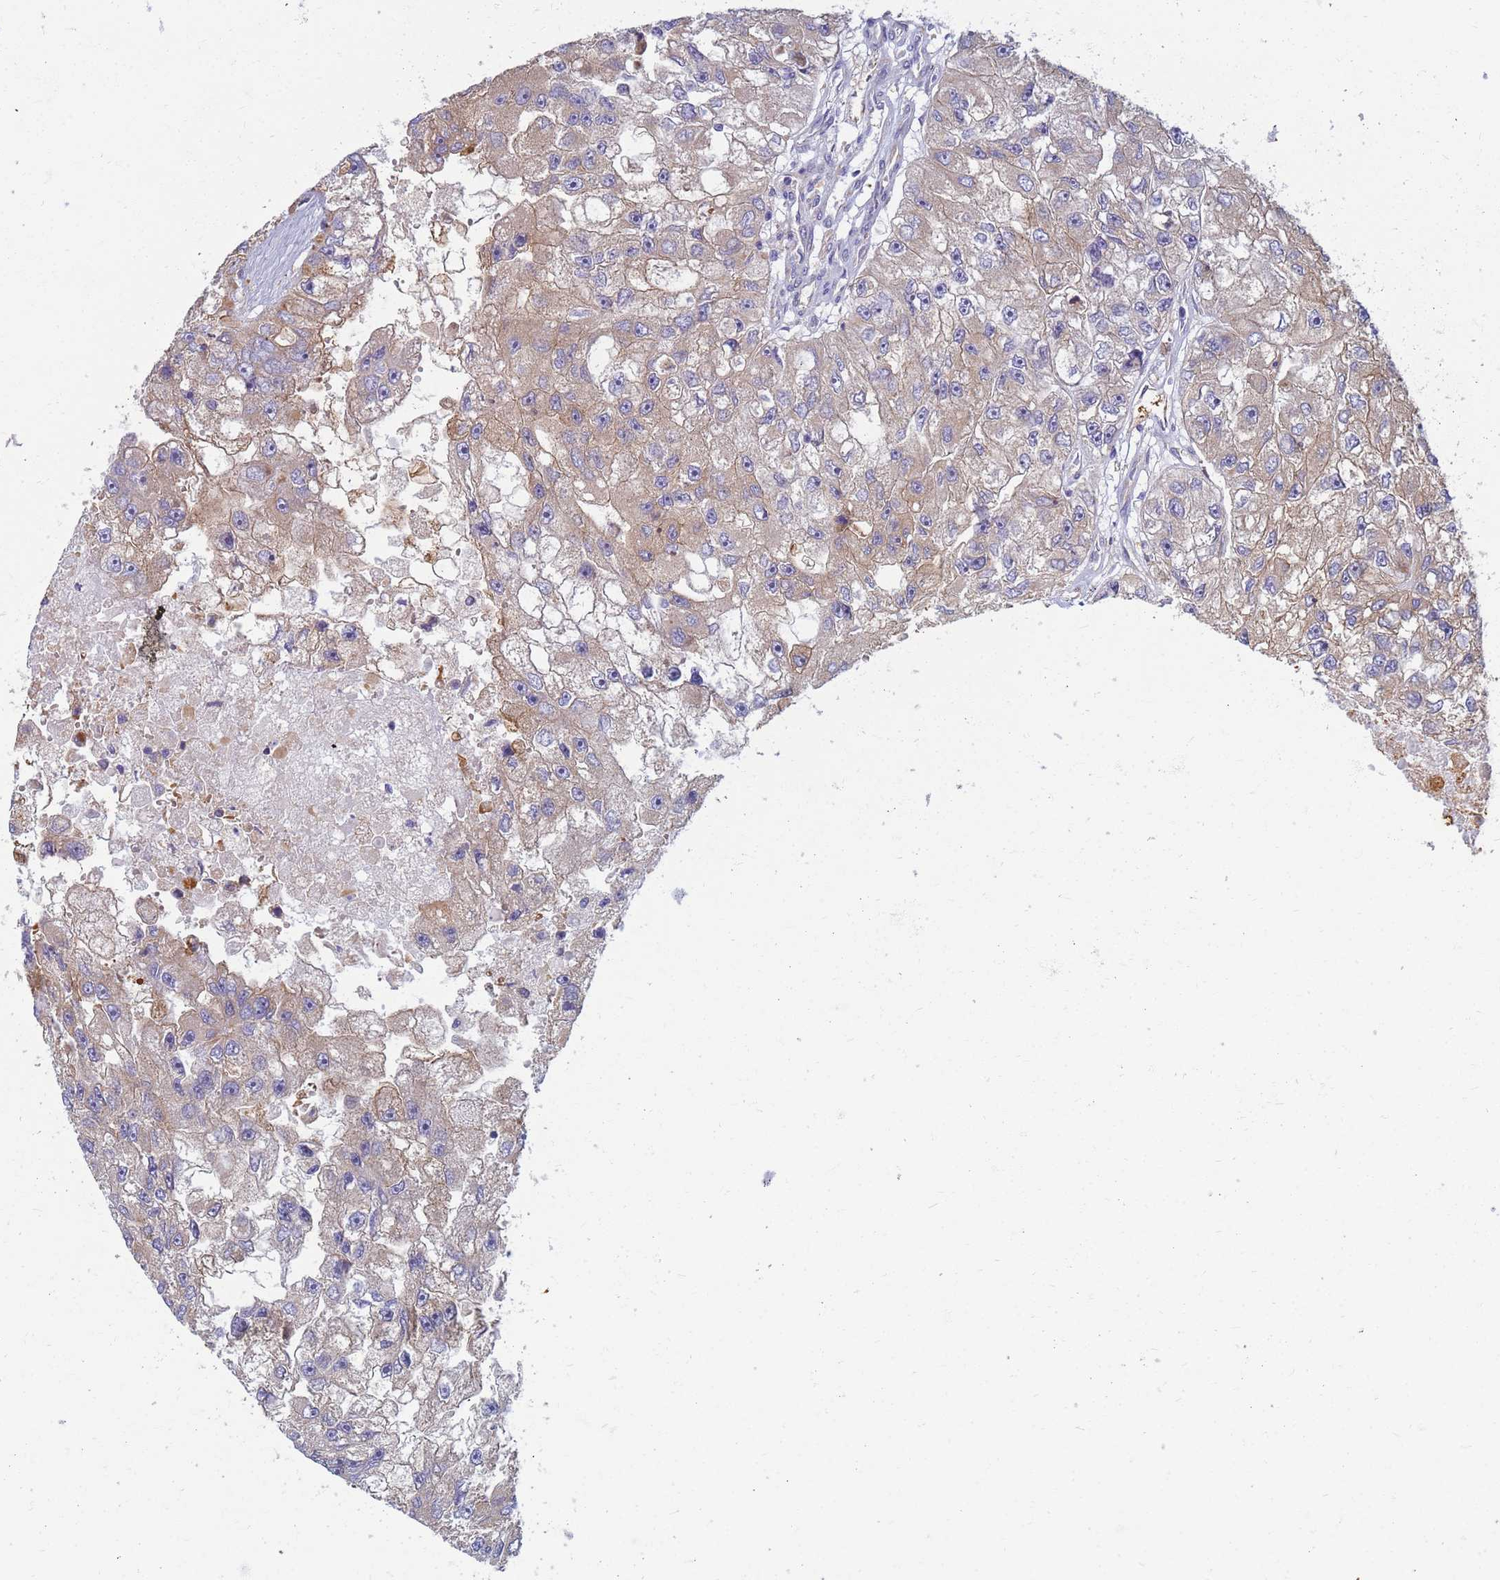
{"staining": {"intensity": "weak", "quantity": "25%-75%", "location": "cytoplasmic/membranous"}, "tissue": "renal cancer", "cell_type": "Tumor cells", "image_type": "cancer", "snomed": [{"axis": "morphology", "description": "Adenocarcinoma, NOS"}, {"axis": "topography", "description": "Kidney"}], "caption": "Immunohistochemical staining of renal cancer shows low levels of weak cytoplasmic/membranous protein staining in about 25%-75% of tumor cells.", "gene": "EEA1", "patient": {"sex": "male", "age": 63}}